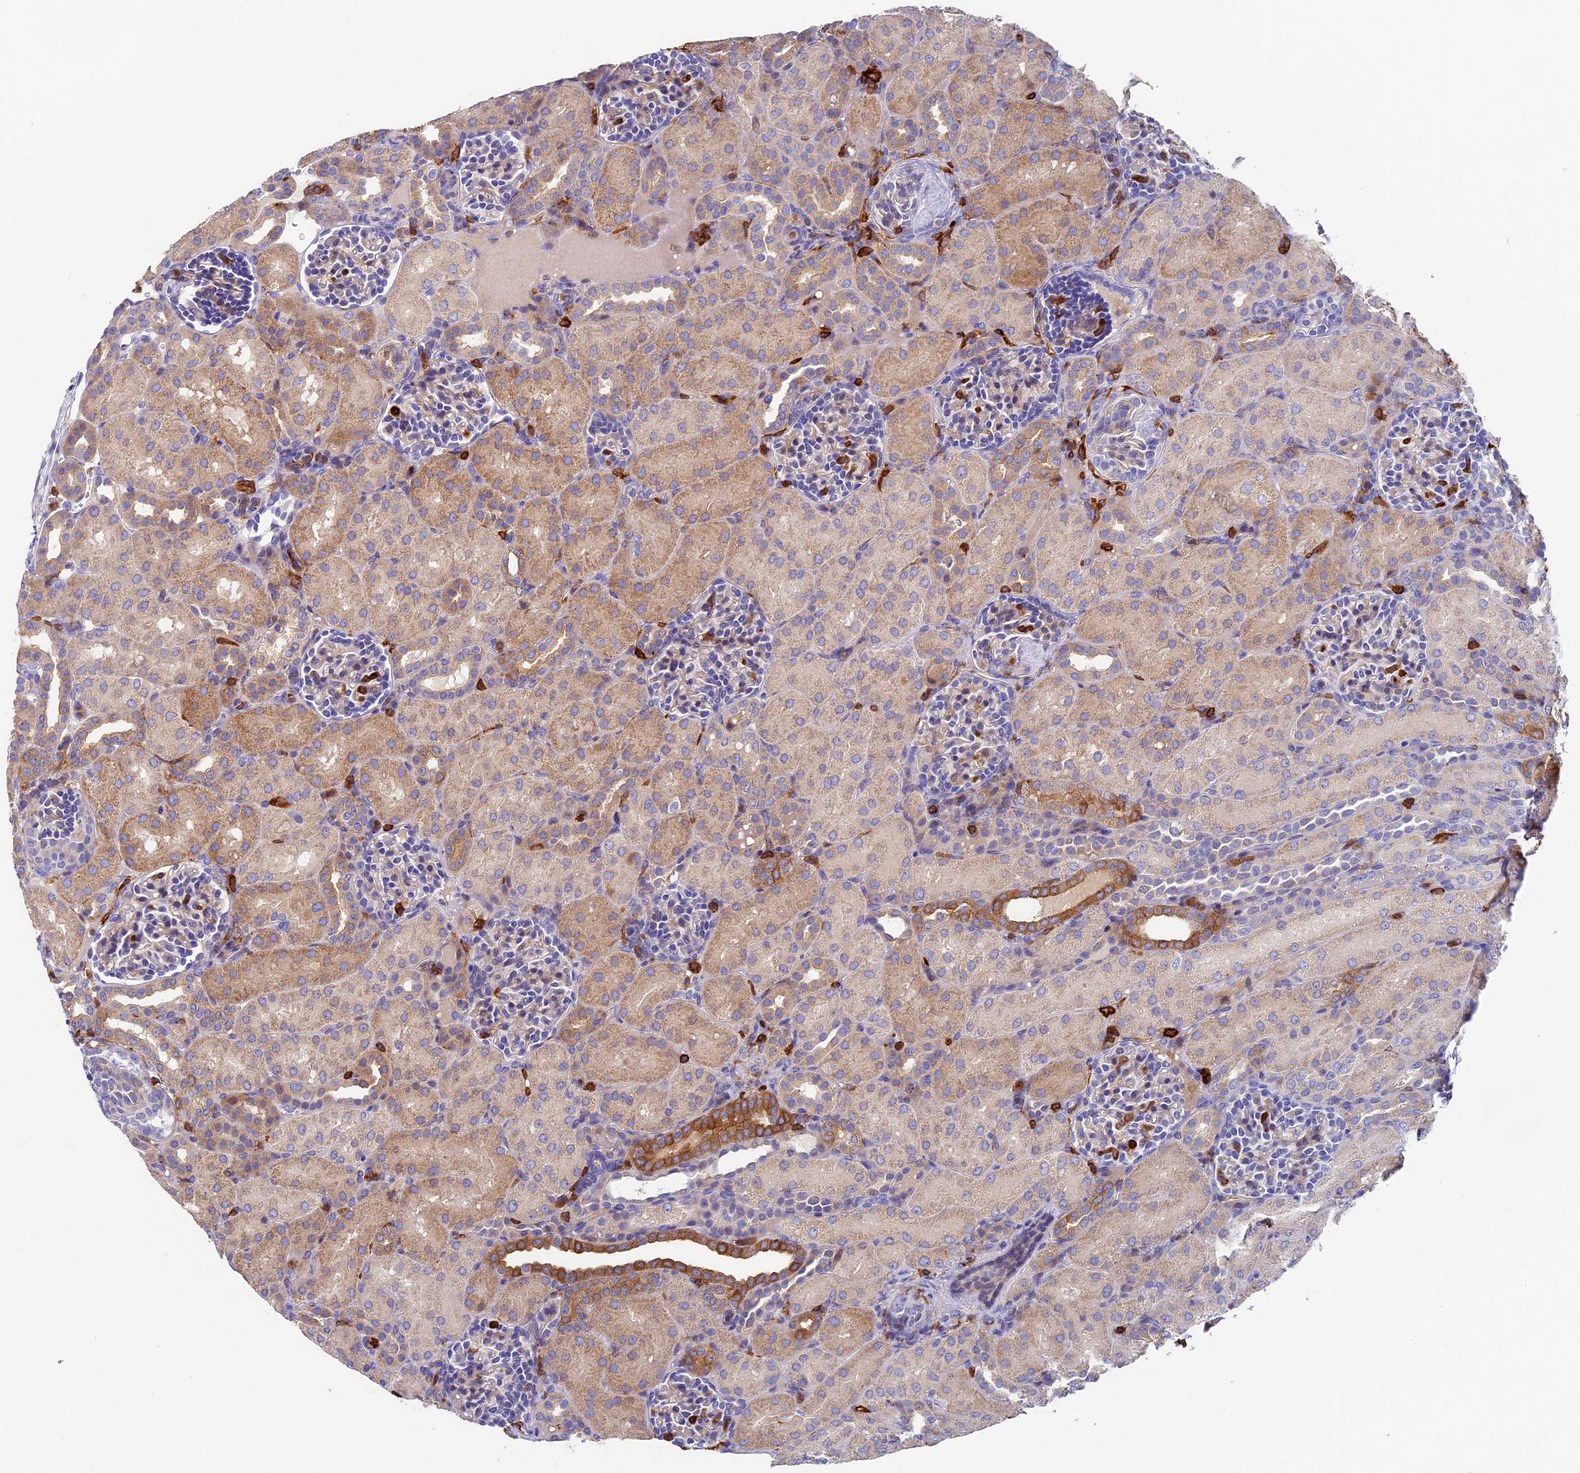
{"staining": {"intensity": "negative", "quantity": "none", "location": "none"}, "tissue": "kidney", "cell_type": "Cells in glomeruli", "image_type": "normal", "snomed": [{"axis": "morphology", "description": "Normal tissue, NOS"}, {"axis": "topography", "description": "Kidney"}], "caption": "Cells in glomeruli show no significant expression in benign kidney. (Brightfield microscopy of DAB (3,3'-diaminobenzidine) immunohistochemistry (IHC) at high magnification).", "gene": "ADAT1", "patient": {"sex": "male", "age": 1}}